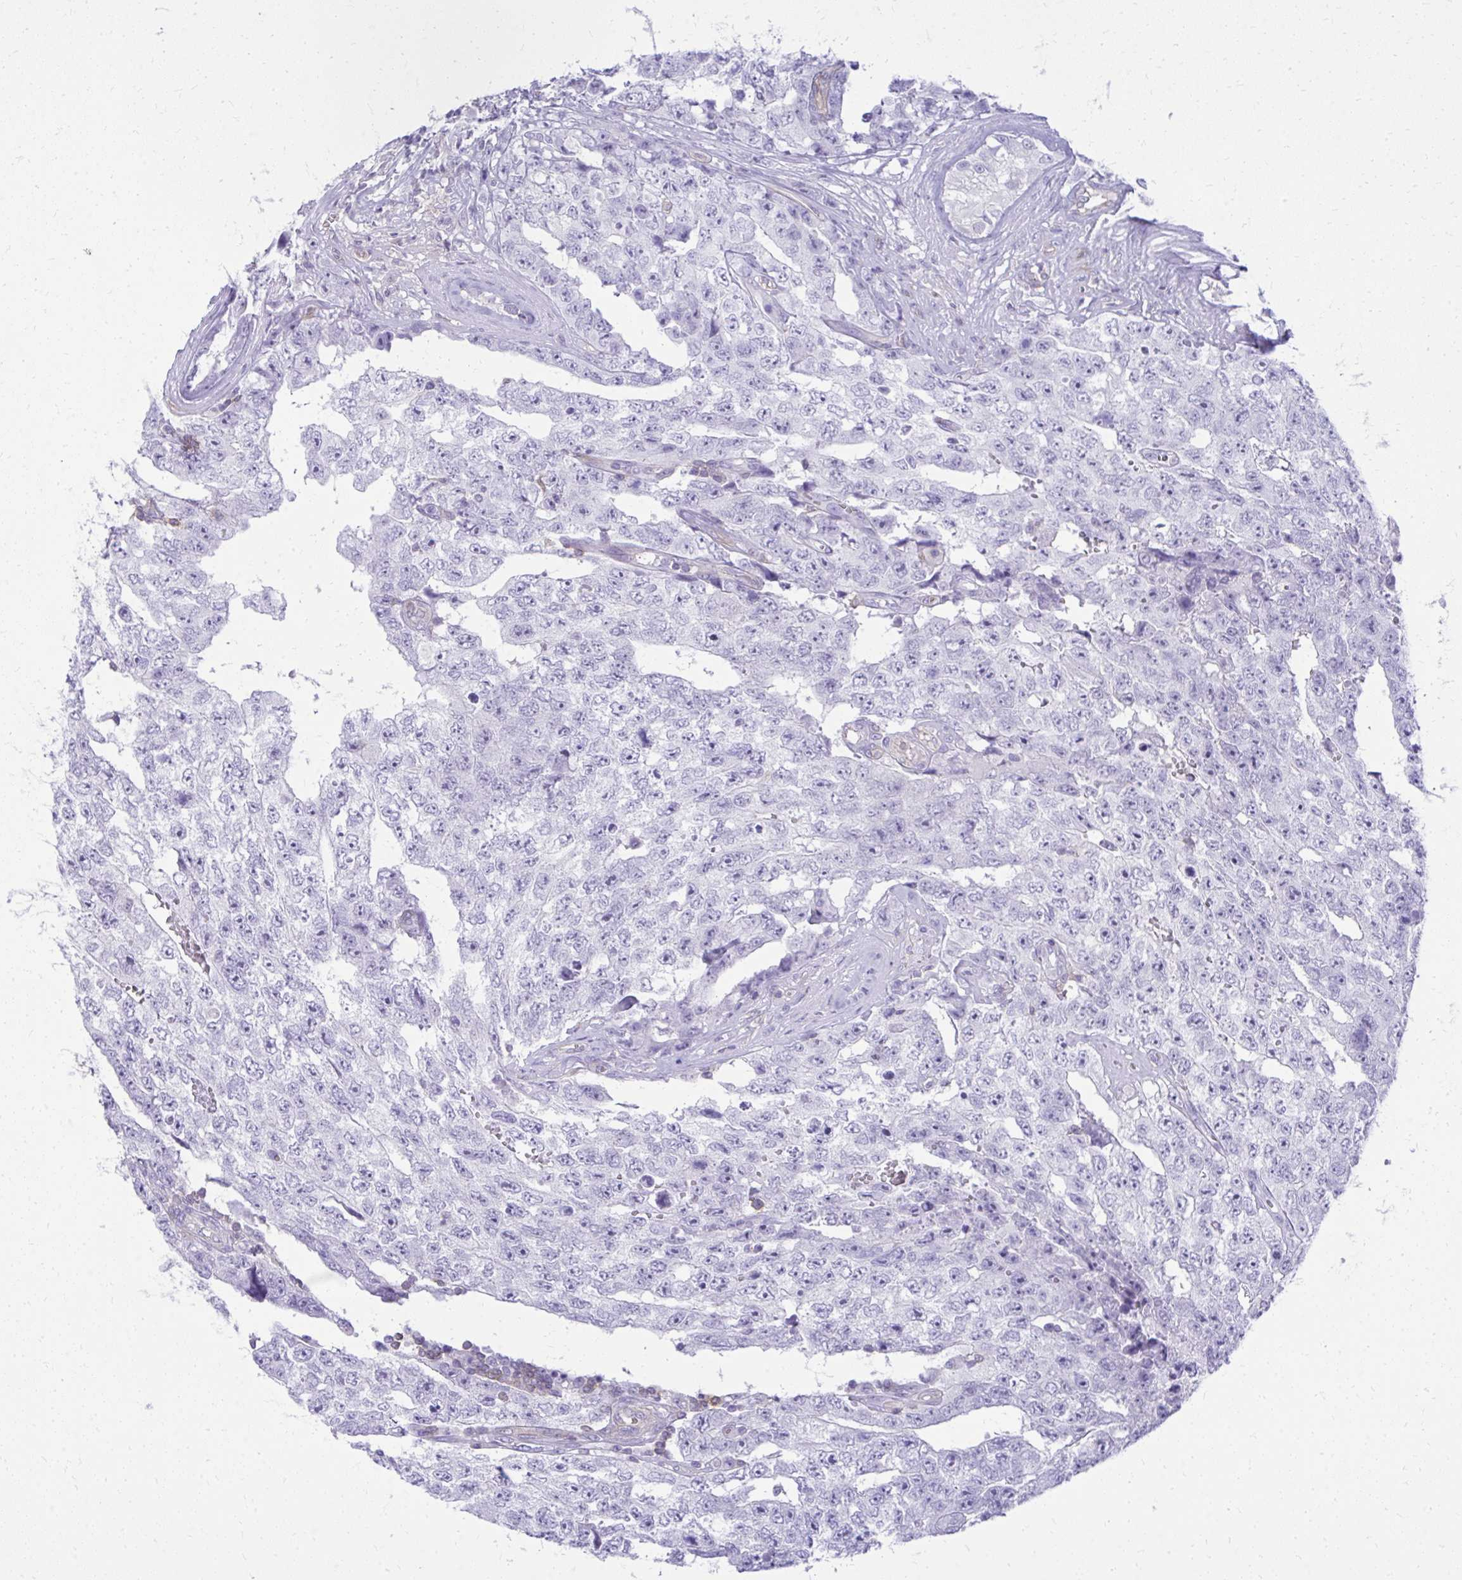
{"staining": {"intensity": "negative", "quantity": "none", "location": "none"}, "tissue": "testis cancer", "cell_type": "Tumor cells", "image_type": "cancer", "snomed": [{"axis": "morphology", "description": "Normal tissue, NOS"}, {"axis": "morphology", "description": "Carcinoma, Embryonal, NOS"}, {"axis": "topography", "description": "Testis"}, {"axis": "topography", "description": "Epididymis"}], "caption": "The photomicrograph shows no staining of tumor cells in testis embryonal carcinoma.", "gene": "GPRIN3", "patient": {"sex": "male", "age": 25}}